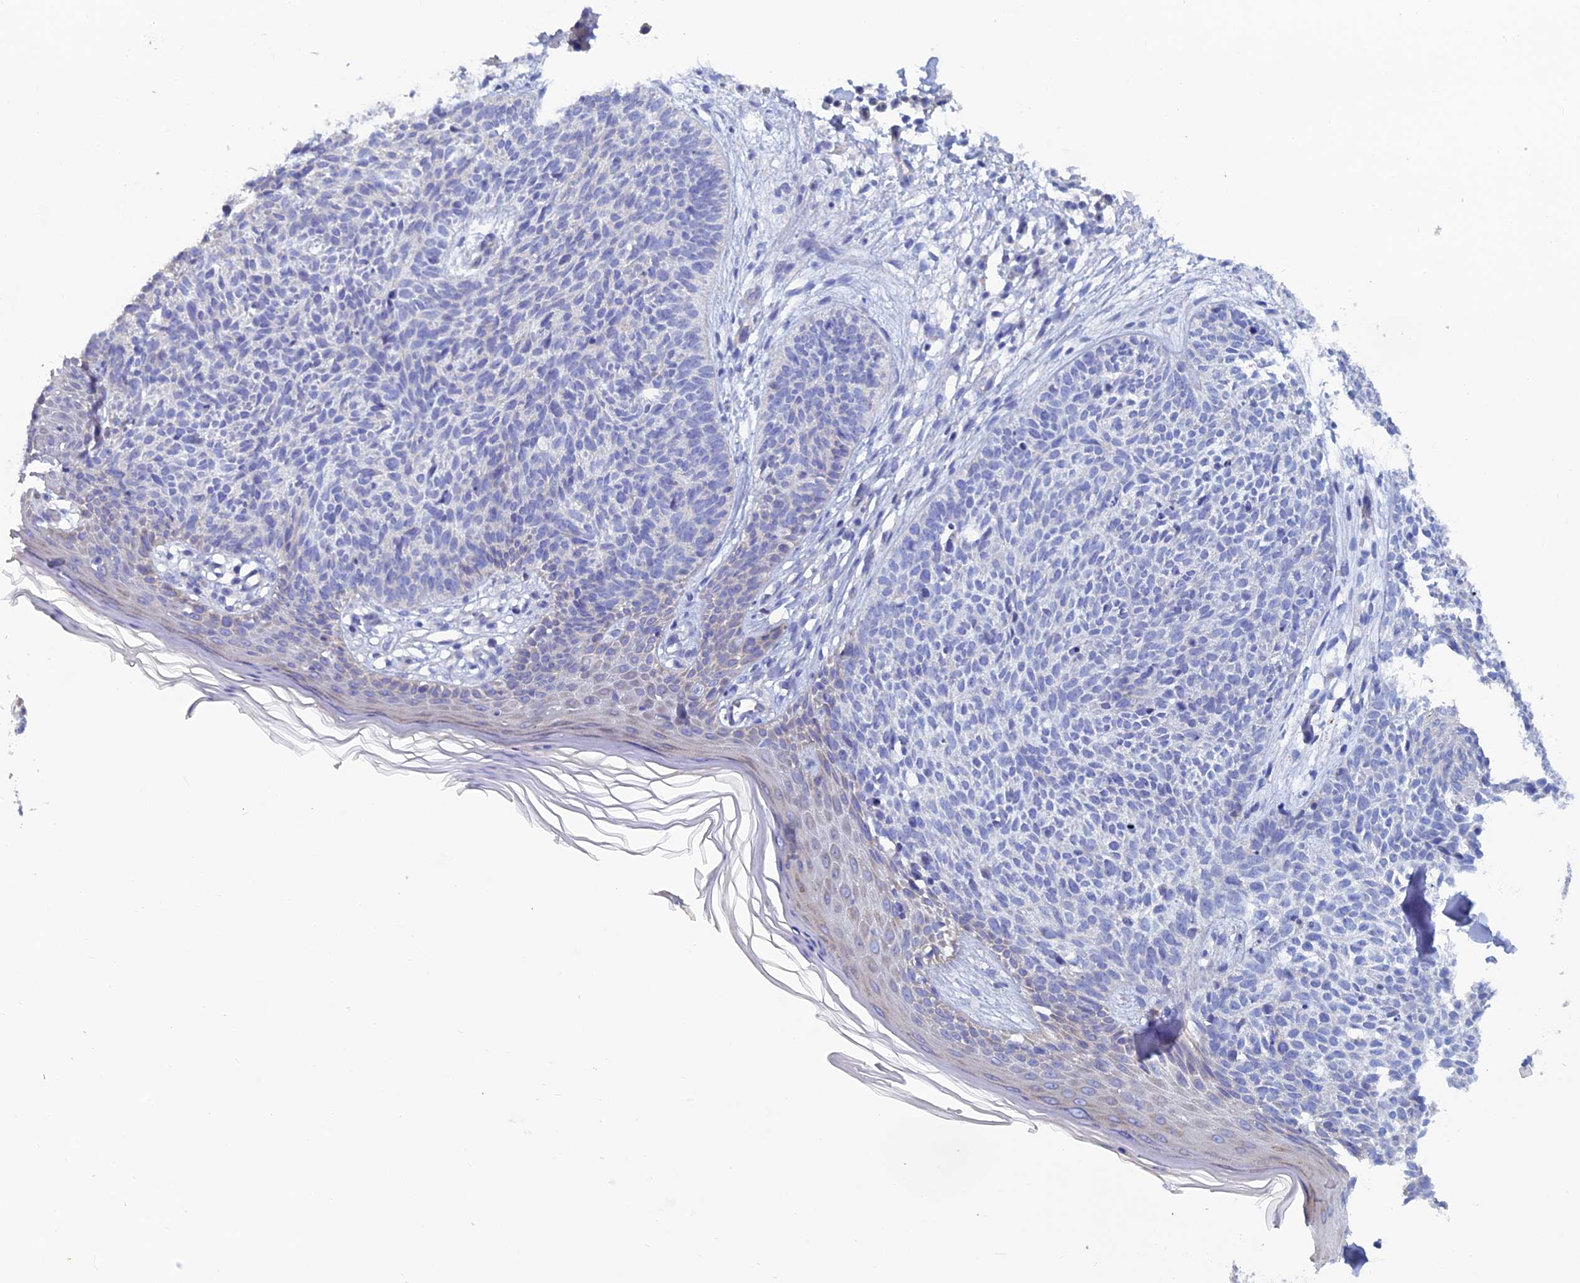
{"staining": {"intensity": "negative", "quantity": "none", "location": "none"}, "tissue": "skin cancer", "cell_type": "Tumor cells", "image_type": "cancer", "snomed": [{"axis": "morphology", "description": "Basal cell carcinoma"}, {"axis": "topography", "description": "Skin"}], "caption": "Tumor cells are negative for brown protein staining in basal cell carcinoma (skin). Brightfield microscopy of IHC stained with DAB (brown) and hematoxylin (blue), captured at high magnification.", "gene": "PCDHA8", "patient": {"sex": "female", "age": 66}}